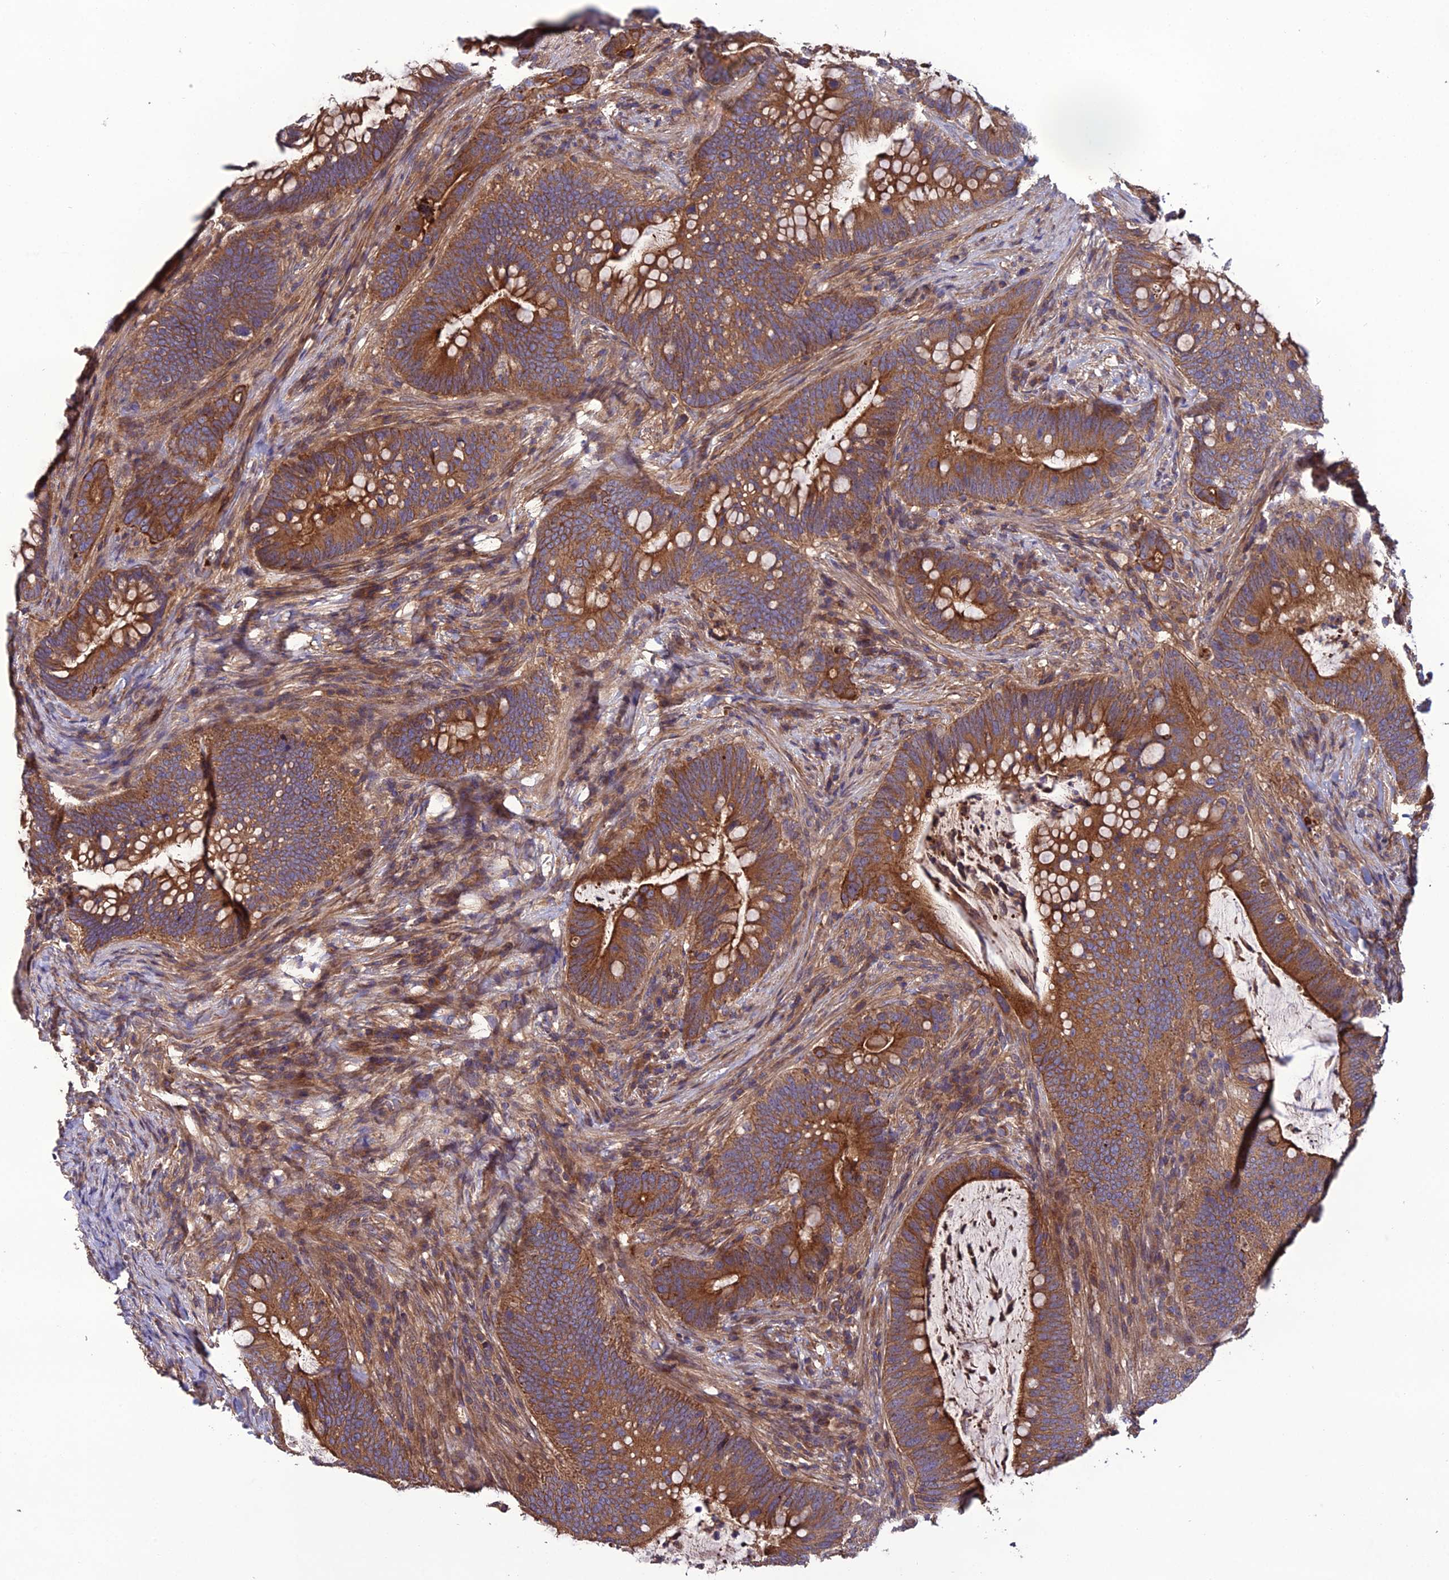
{"staining": {"intensity": "moderate", "quantity": ">75%", "location": "cytoplasmic/membranous"}, "tissue": "colorectal cancer", "cell_type": "Tumor cells", "image_type": "cancer", "snomed": [{"axis": "morphology", "description": "Adenocarcinoma, NOS"}, {"axis": "topography", "description": "Colon"}], "caption": "DAB (3,3'-diaminobenzidine) immunohistochemical staining of adenocarcinoma (colorectal) demonstrates moderate cytoplasmic/membranous protein staining in approximately >75% of tumor cells. Immunohistochemistry (ihc) stains the protein in brown and the nuclei are stained blue.", "gene": "GALR2", "patient": {"sex": "female", "age": 66}}